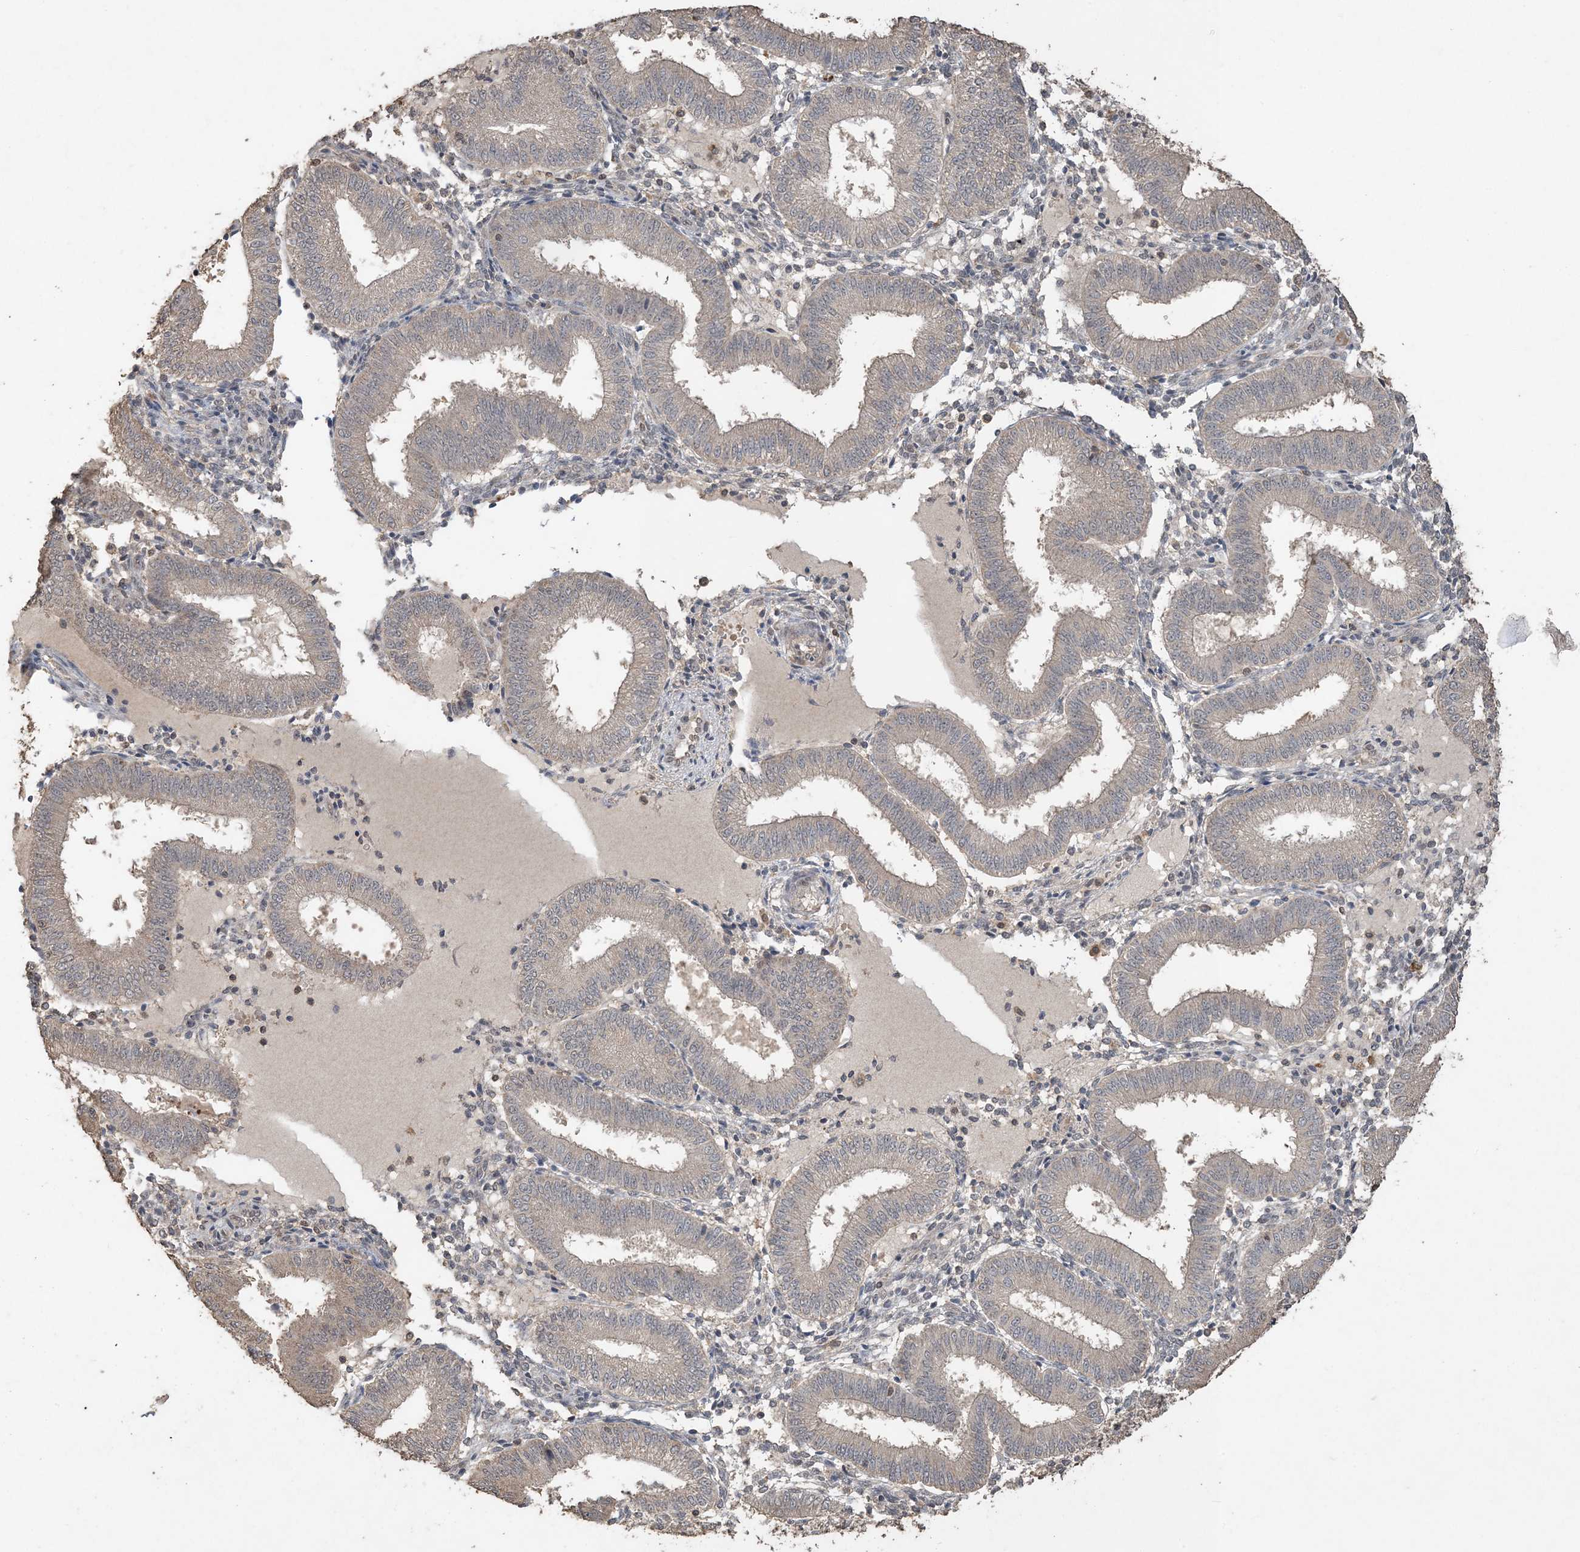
{"staining": {"intensity": "negative", "quantity": "none", "location": "none"}, "tissue": "endometrium", "cell_type": "Cells in endometrial stroma", "image_type": "normal", "snomed": [{"axis": "morphology", "description": "Normal tissue, NOS"}, {"axis": "topography", "description": "Endometrium"}], "caption": "IHC of normal endometrium shows no expression in cells in endometrial stroma. (DAB IHC with hematoxylin counter stain).", "gene": "EFCAB8", "patient": {"sex": "female", "age": 39}}